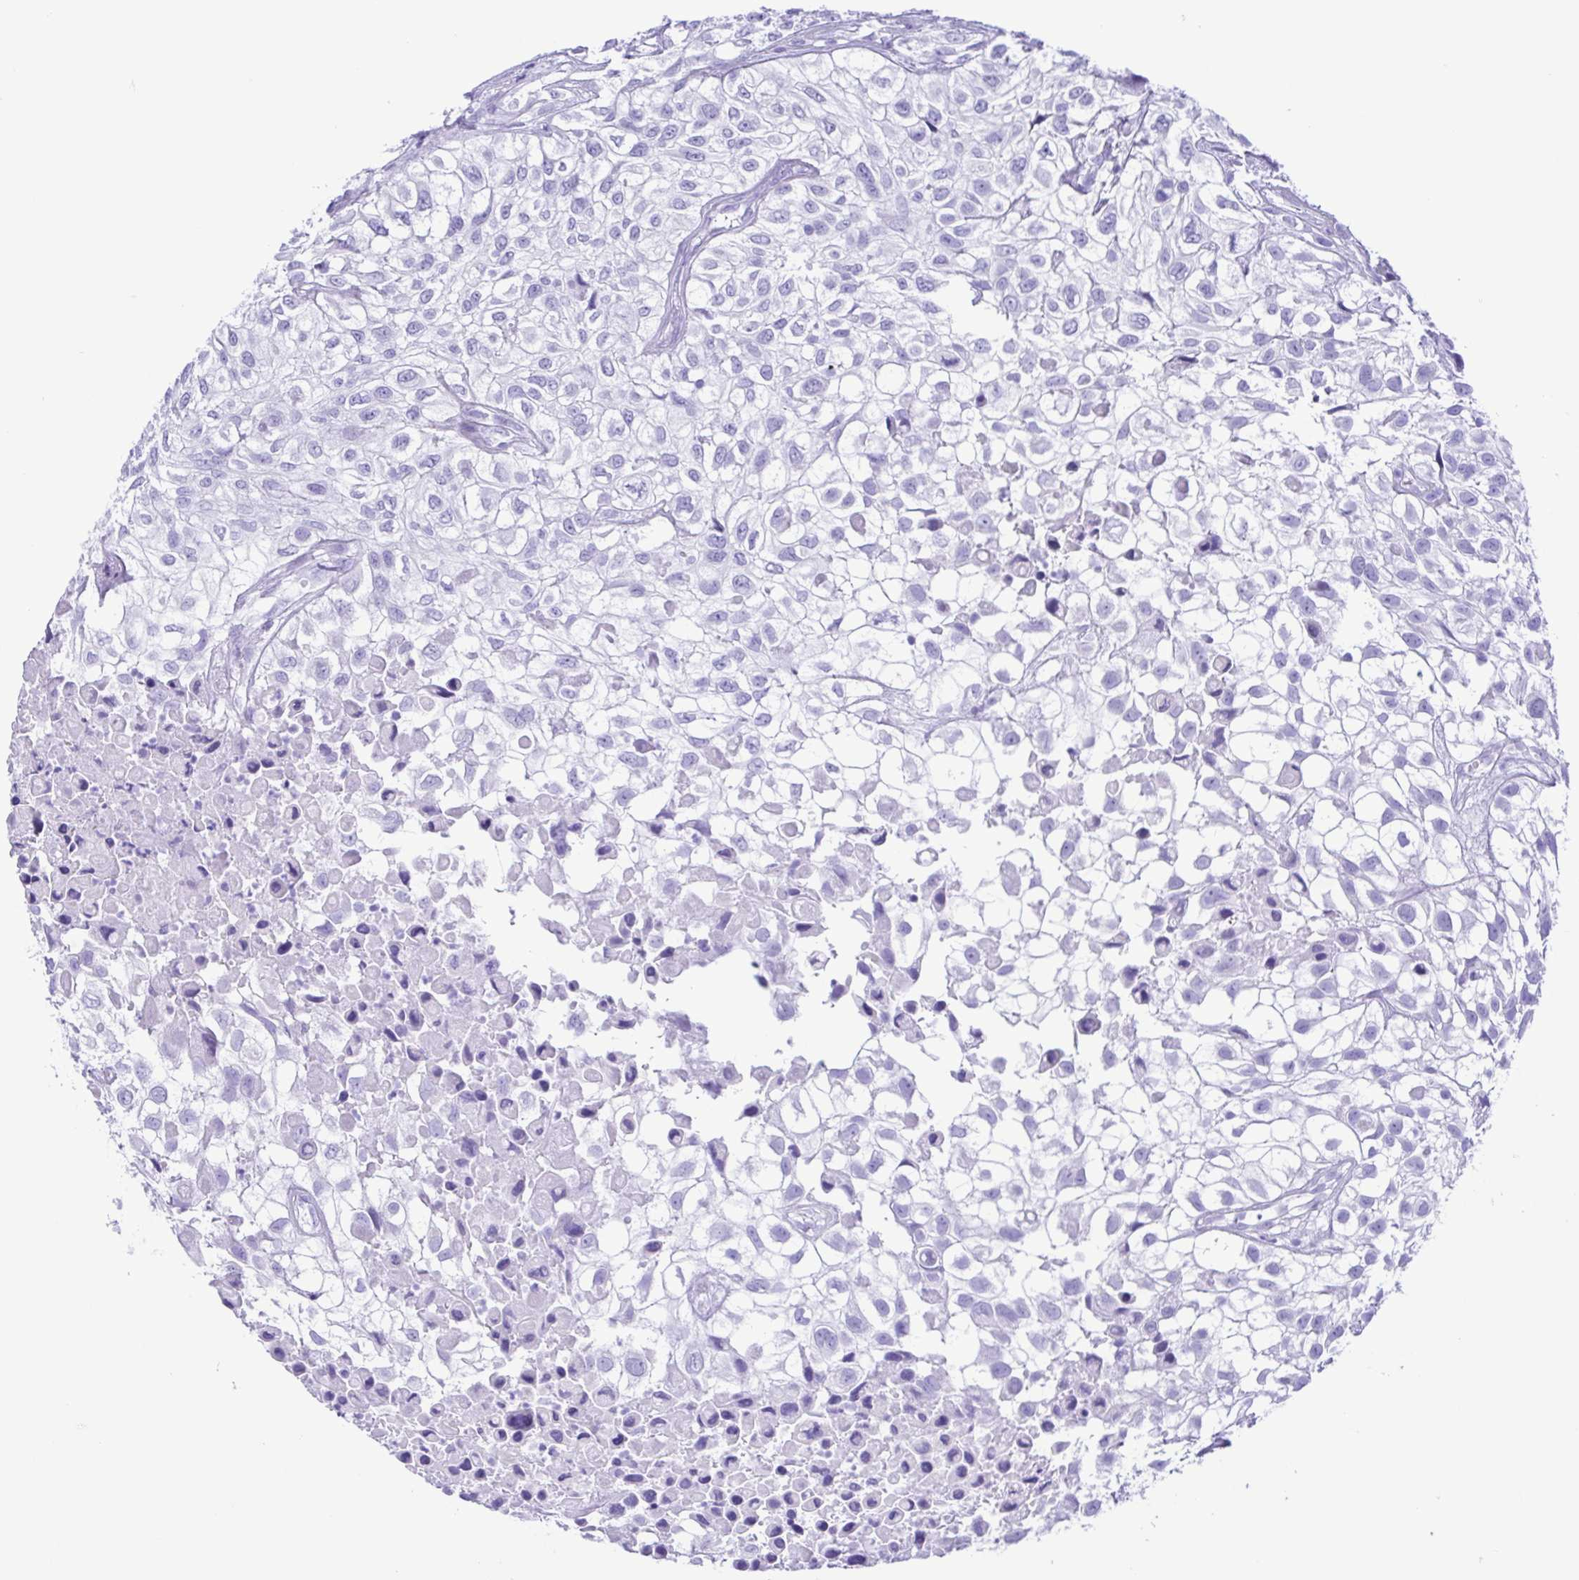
{"staining": {"intensity": "negative", "quantity": "none", "location": "none"}, "tissue": "urothelial cancer", "cell_type": "Tumor cells", "image_type": "cancer", "snomed": [{"axis": "morphology", "description": "Urothelial carcinoma, High grade"}, {"axis": "topography", "description": "Urinary bladder"}], "caption": "An immunohistochemistry micrograph of urothelial cancer is shown. There is no staining in tumor cells of urothelial cancer.", "gene": "ERP27", "patient": {"sex": "male", "age": 56}}